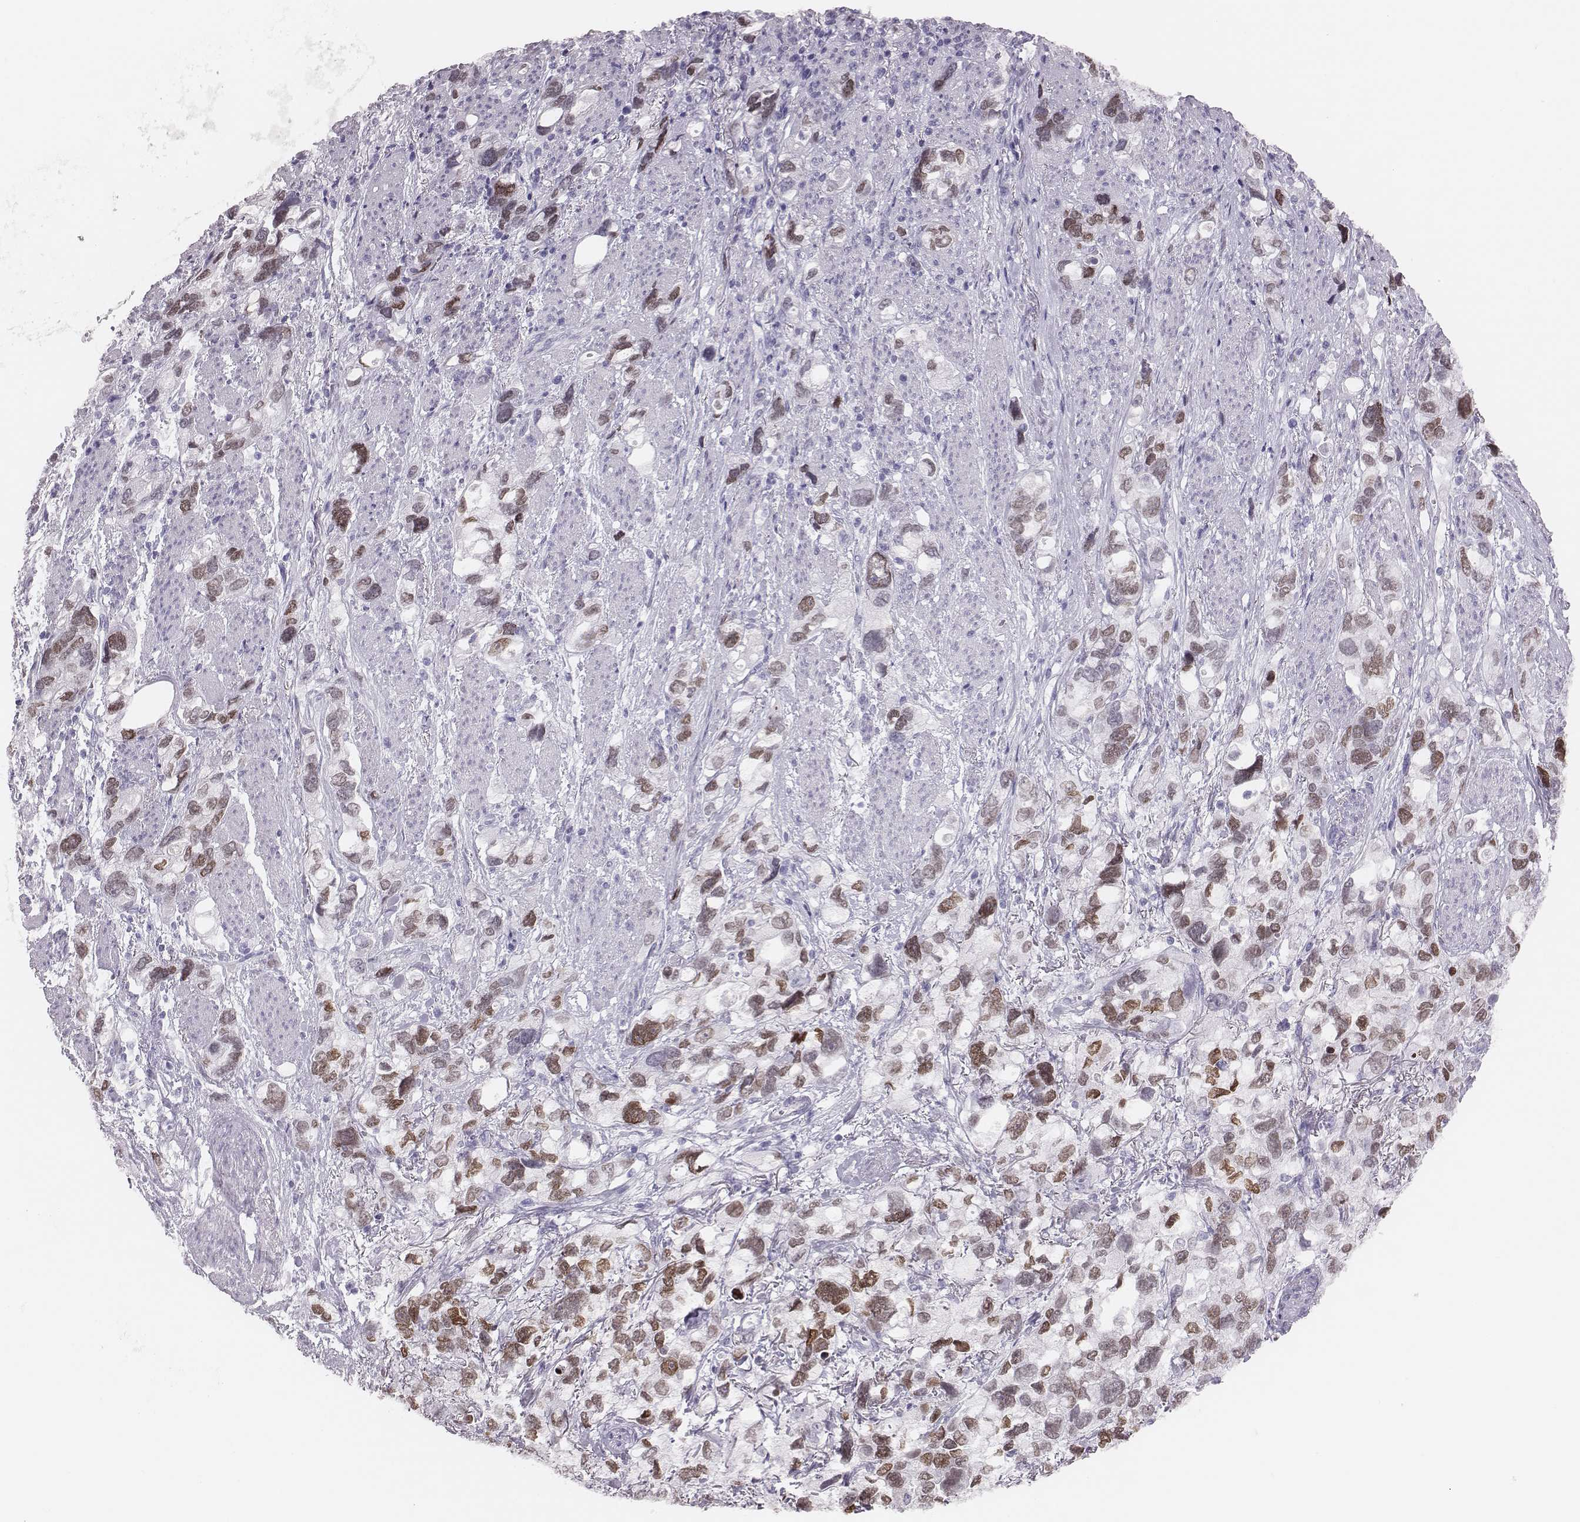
{"staining": {"intensity": "moderate", "quantity": ">75%", "location": "nuclear"}, "tissue": "stomach cancer", "cell_type": "Tumor cells", "image_type": "cancer", "snomed": [{"axis": "morphology", "description": "Adenocarcinoma, NOS"}, {"axis": "topography", "description": "Stomach, upper"}], "caption": "The photomicrograph displays immunohistochemical staining of stomach cancer (adenocarcinoma). There is moderate nuclear staining is appreciated in about >75% of tumor cells. (DAB (3,3'-diaminobenzidine) IHC with brightfield microscopy, high magnification).", "gene": "H1-6", "patient": {"sex": "female", "age": 81}}